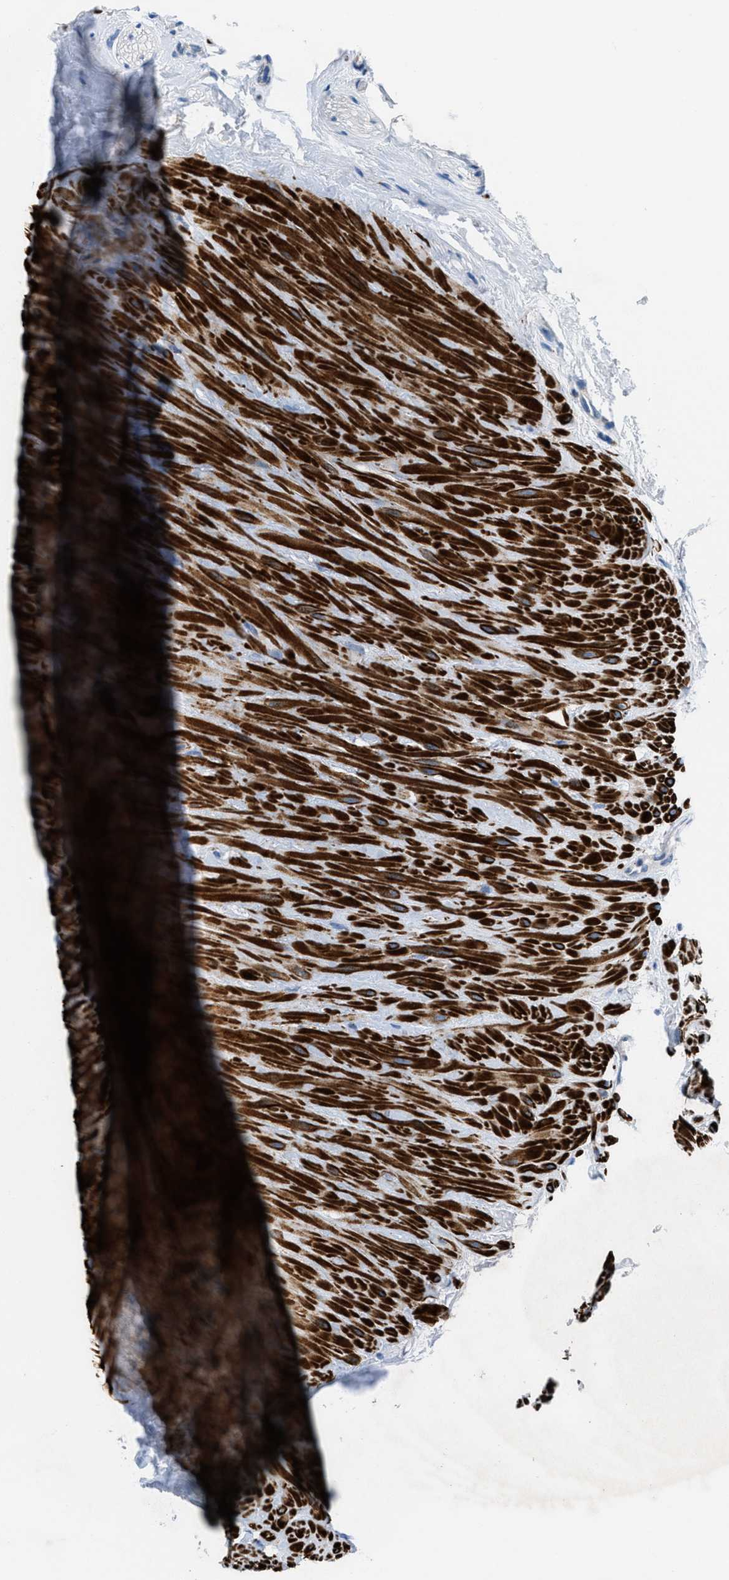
{"staining": {"intensity": "moderate", "quantity": ">75%", "location": "cytoplasmic/membranous"}, "tissue": "seminal vesicle", "cell_type": "Glandular cells", "image_type": "normal", "snomed": [{"axis": "morphology", "description": "Normal tissue, NOS"}, {"axis": "topography", "description": "Seminal veicle"}], "caption": "A brown stain shows moderate cytoplasmic/membranous positivity of a protein in glandular cells of unremarkable seminal vesicle.", "gene": "MFSD13A", "patient": {"sex": "male", "age": 68}}